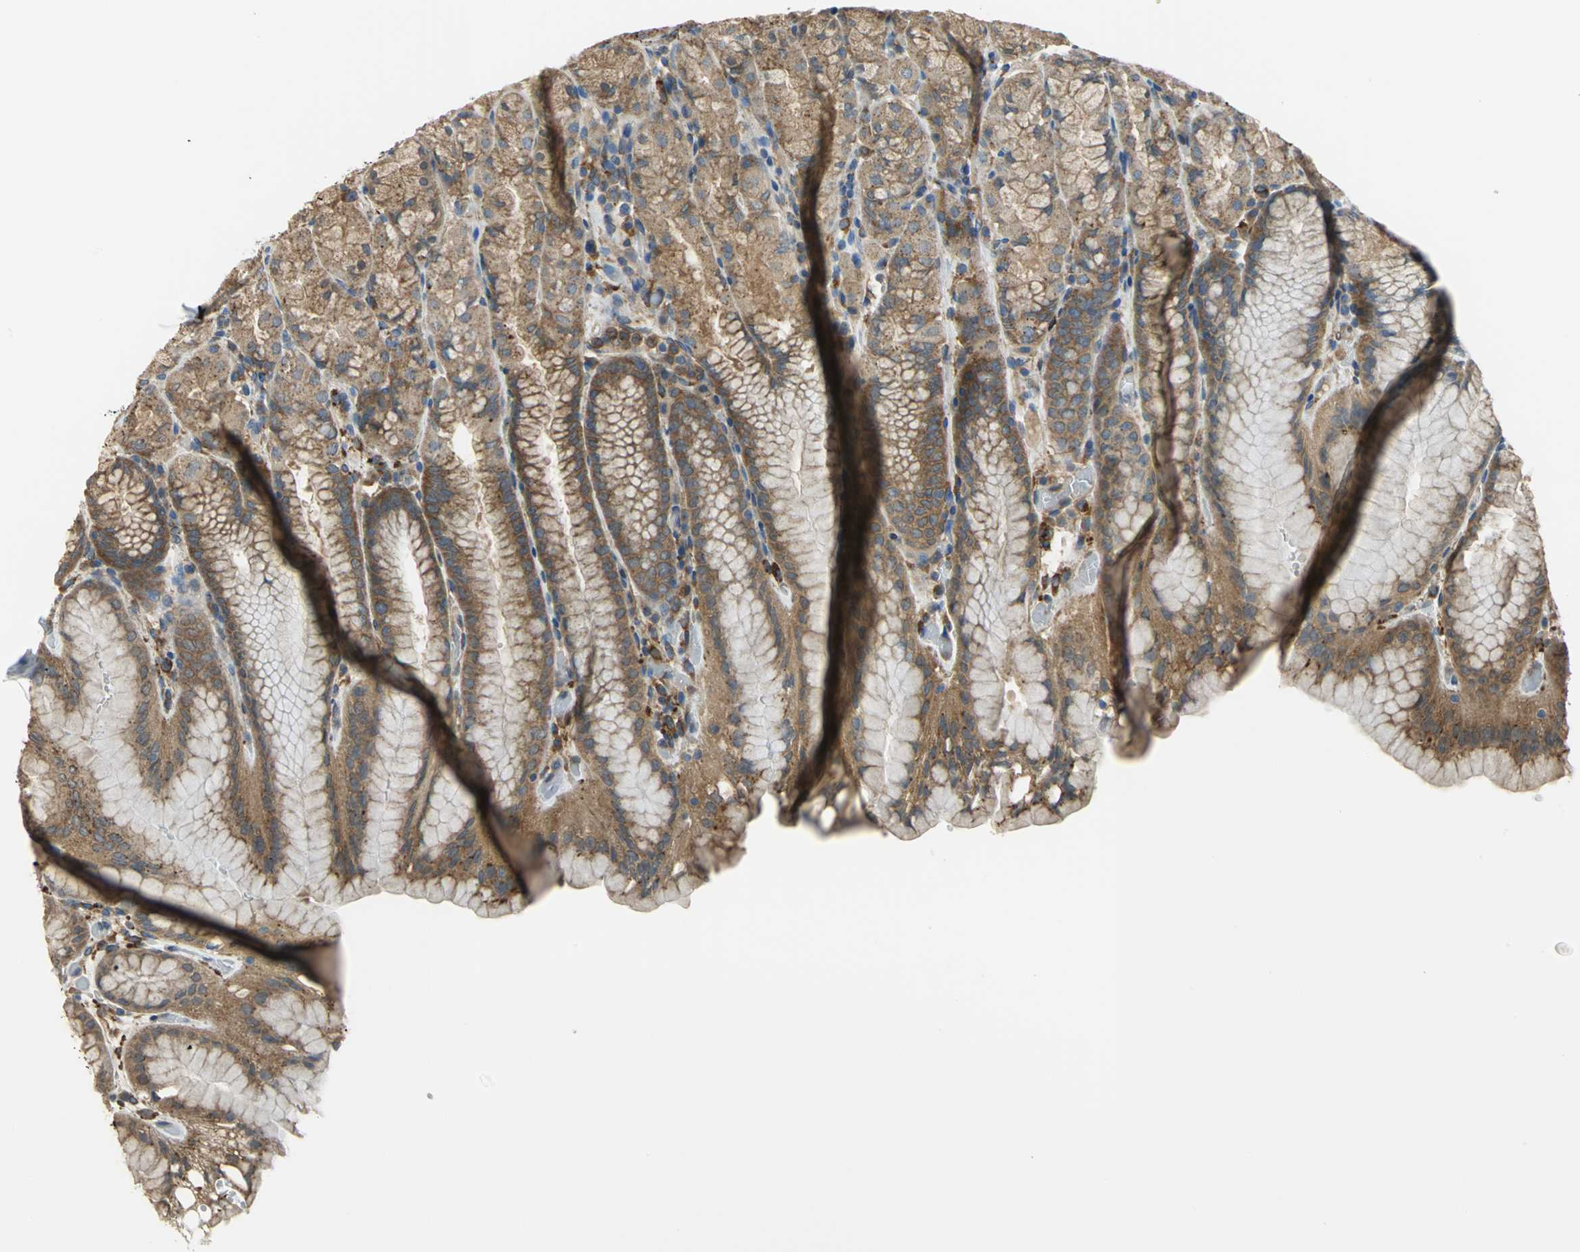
{"staining": {"intensity": "moderate", "quantity": ">75%", "location": "cytoplasmic/membranous"}, "tissue": "stomach", "cell_type": "Glandular cells", "image_type": "normal", "snomed": [{"axis": "morphology", "description": "Normal tissue, NOS"}, {"axis": "topography", "description": "Stomach, upper"}, {"axis": "topography", "description": "Stomach"}], "caption": "This photomicrograph exhibits unremarkable stomach stained with immunohistochemistry to label a protein in brown. The cytoplasmic/membranous of glandular cells show moderate positivity for the protein. Nuclei are counter-stained blue.", "gene": "DIAPH2", "patient": {"sex": "male", "age": 76}}